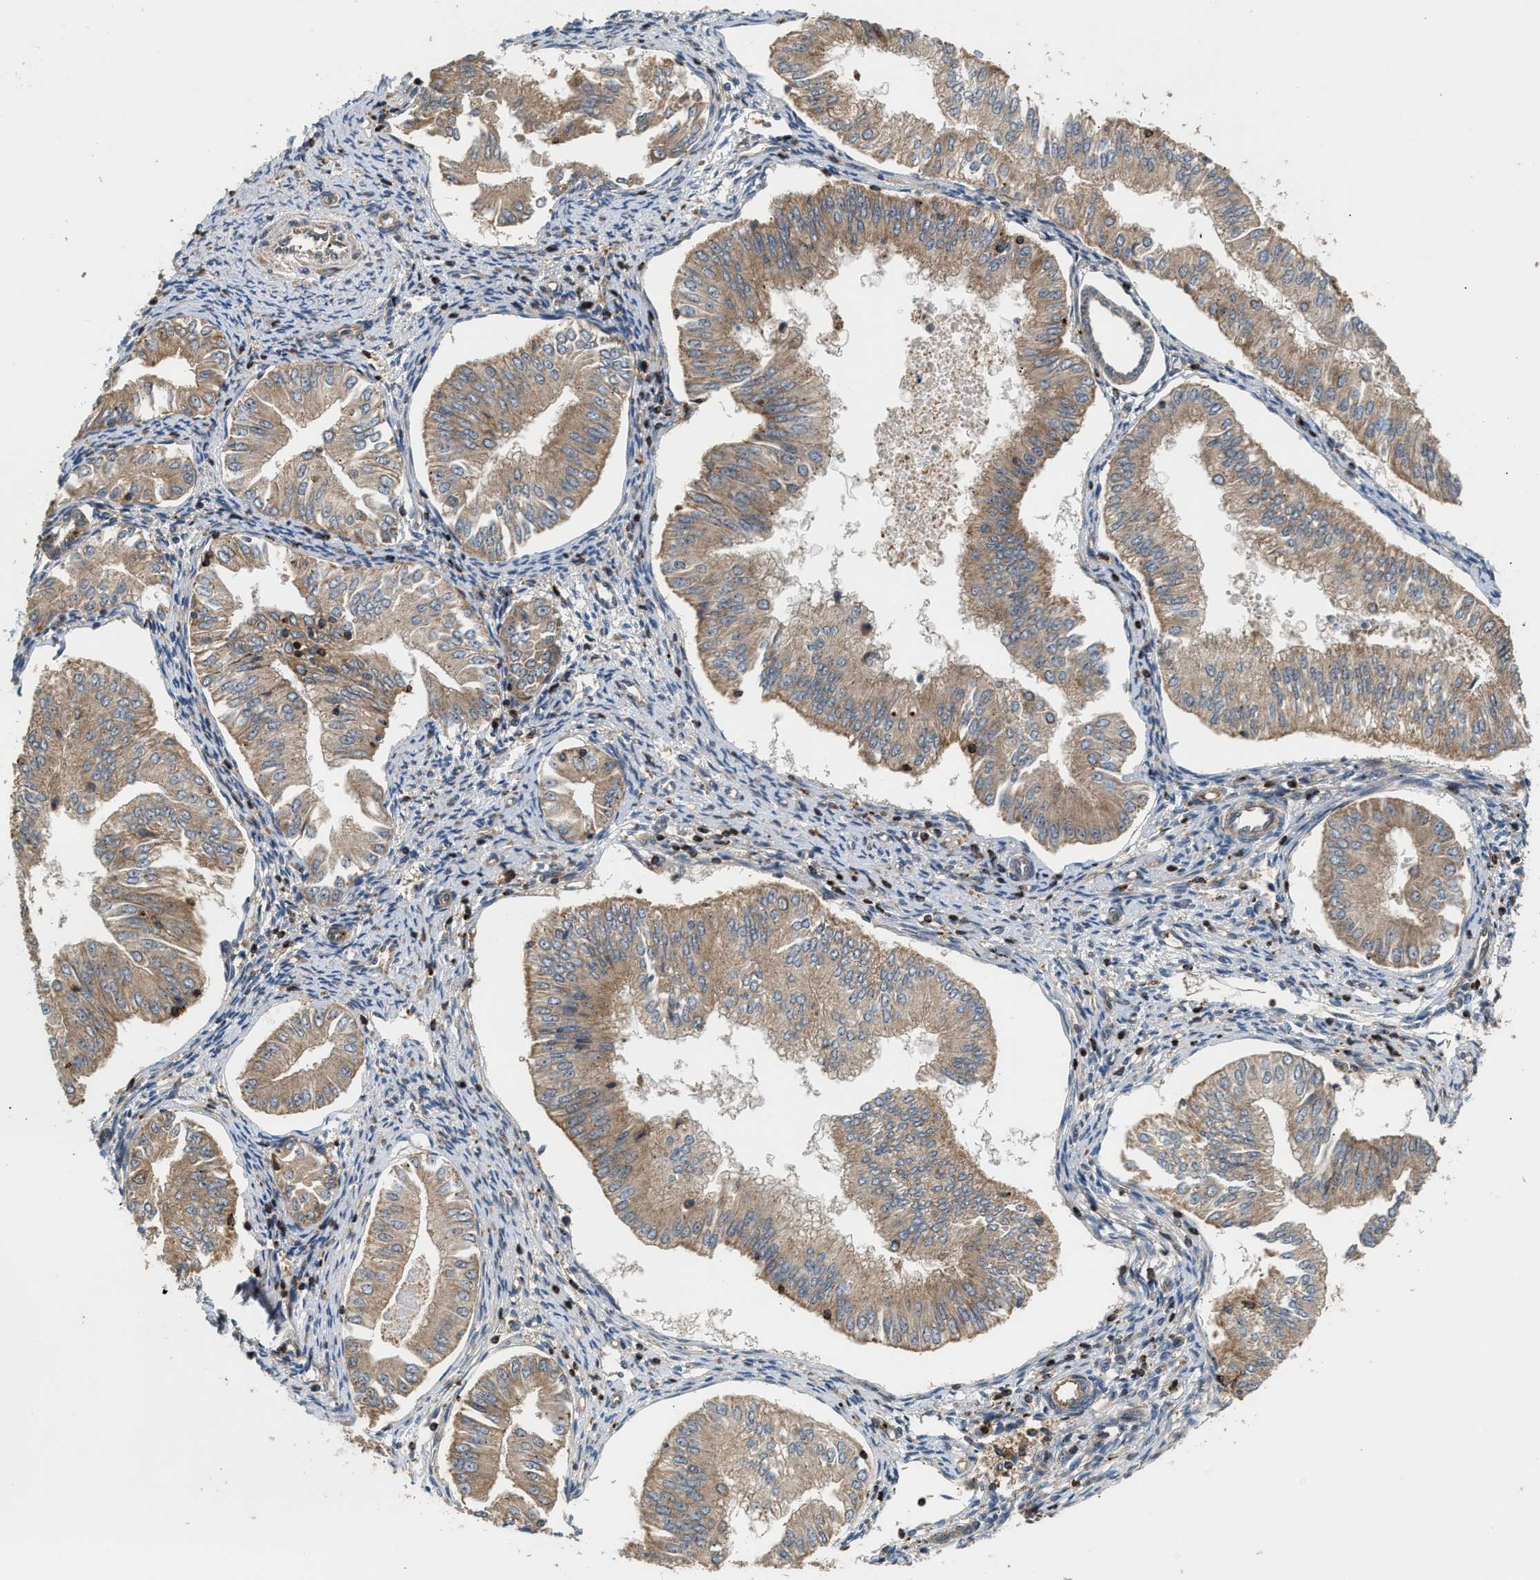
{"staining": {"intensity": "moderate", "quantity": ">75%", "location": "cytoplasmic/membranous"}, "tissue": "endometrial cancer", "cell_type": "Tumor cells", "image_type": "cancer", "snomed": [{"axis": "morphology", "description": "Normal tissue, NOS"}, {"axis": "morphology", "description": "Adenocarcinoma, NOS"}, {"axis": "topography", "description": "Endometrium"}], "caption": "This photomicrograph displays immunohistochemistry (IHC) staining of endometrial adenocarcinoma, with medium moderate cytoplasmic/membranous staining in approximately >75% of tumor cells.", "gene": "SNX5", "patient": {"sex": "female", "age": 53}}